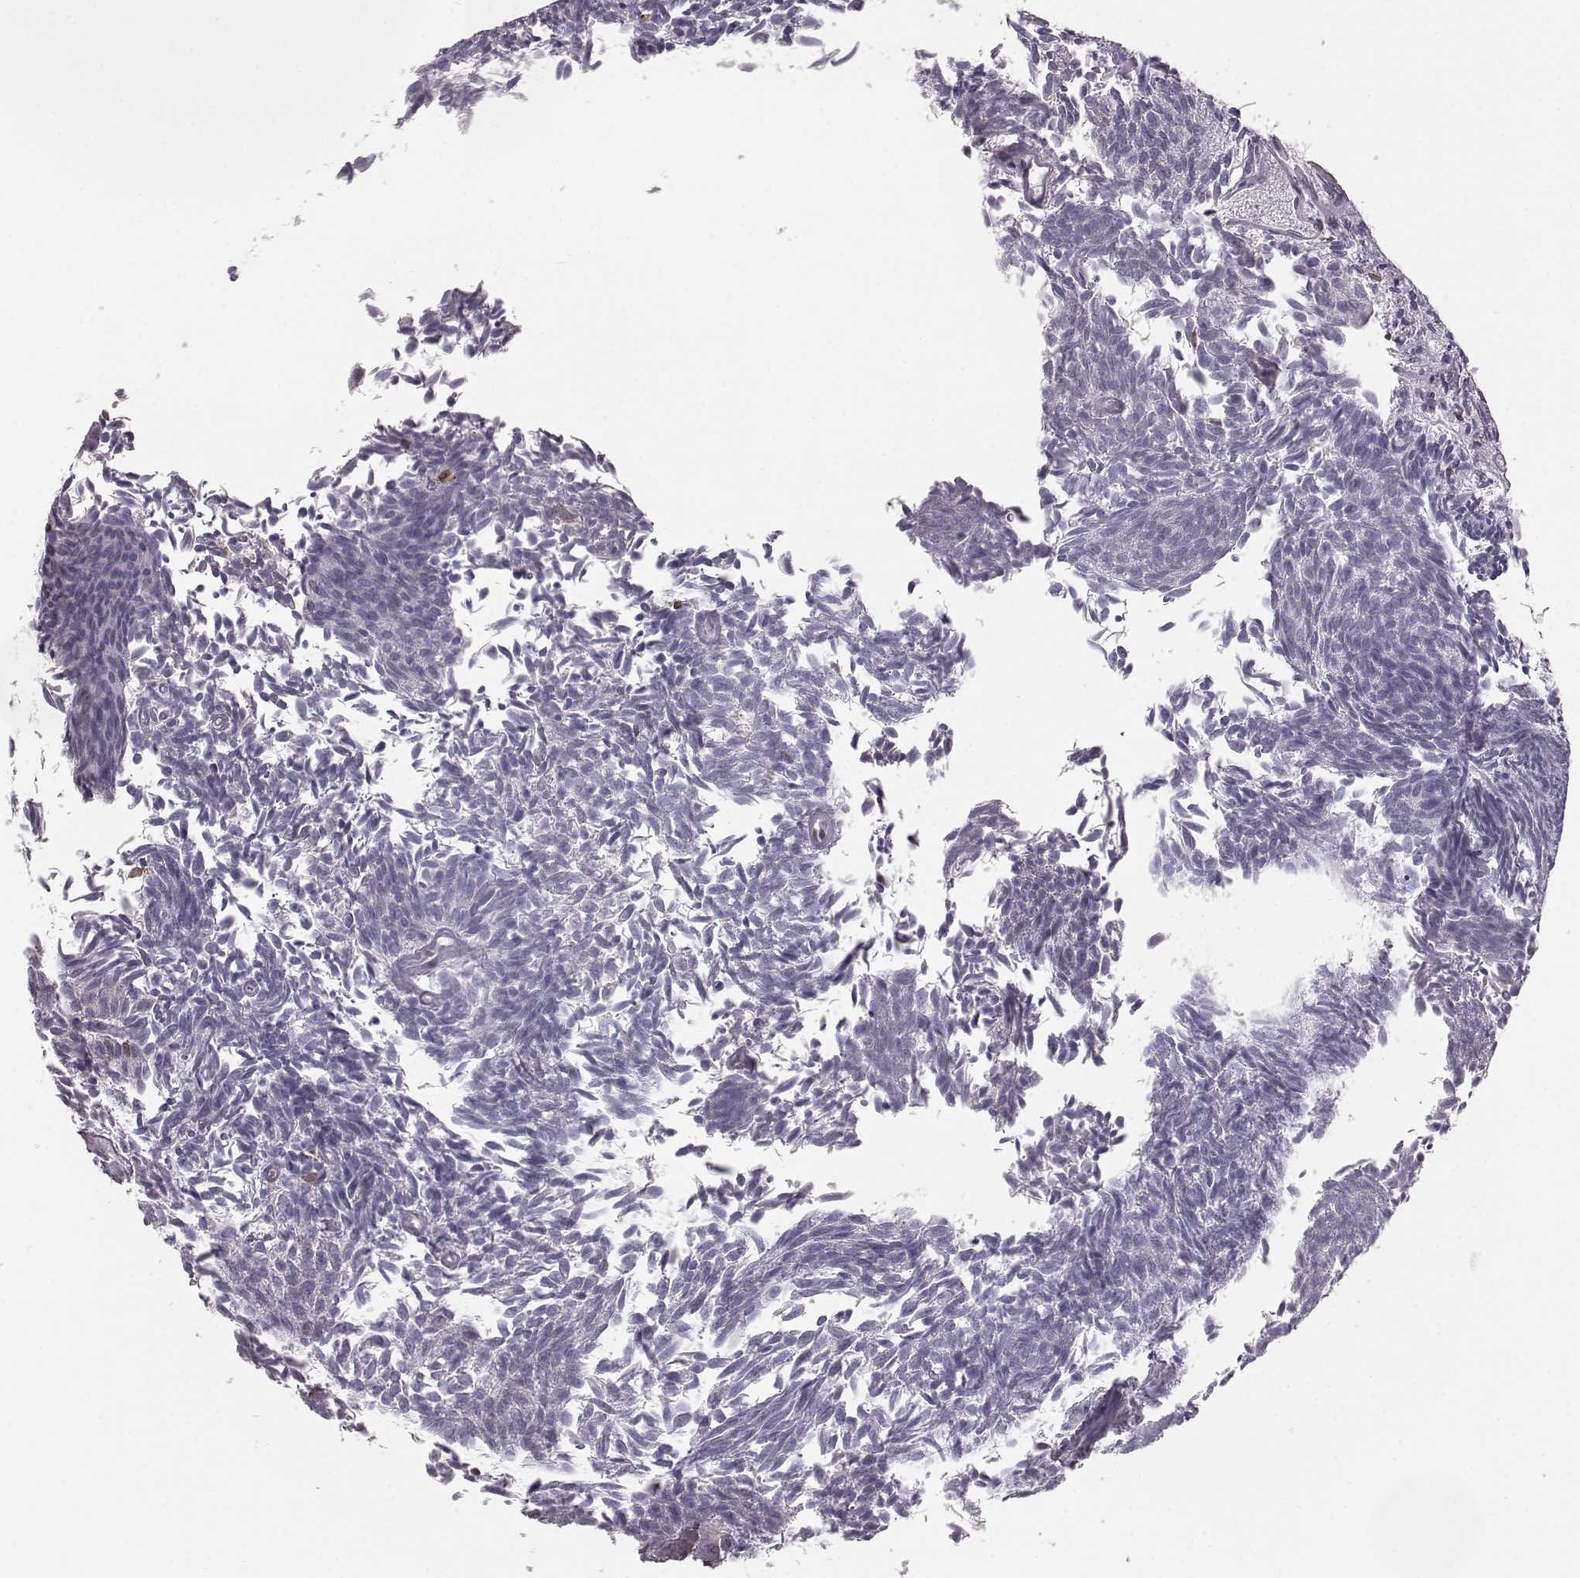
{"staining": {"intensity": "negative", "quantity": "none", "location": "none"}, "tissue": "urothelial cancer", "cell_type": "Tumor cells", "image_type": "cancer", "snomed": [{"axis": "morphology", "description": "Urothelial carcinoma, Low grade"}, {"axis": "topography", "description": "Urinary bladder"}], "caption": "The immunohistochemistry (IHC) photomicrograph has no significant expression in tumor cells of urothelial cancer tissue.", "gene": "ELOVL5", "patient": {"sex": "male", "age": 77}}